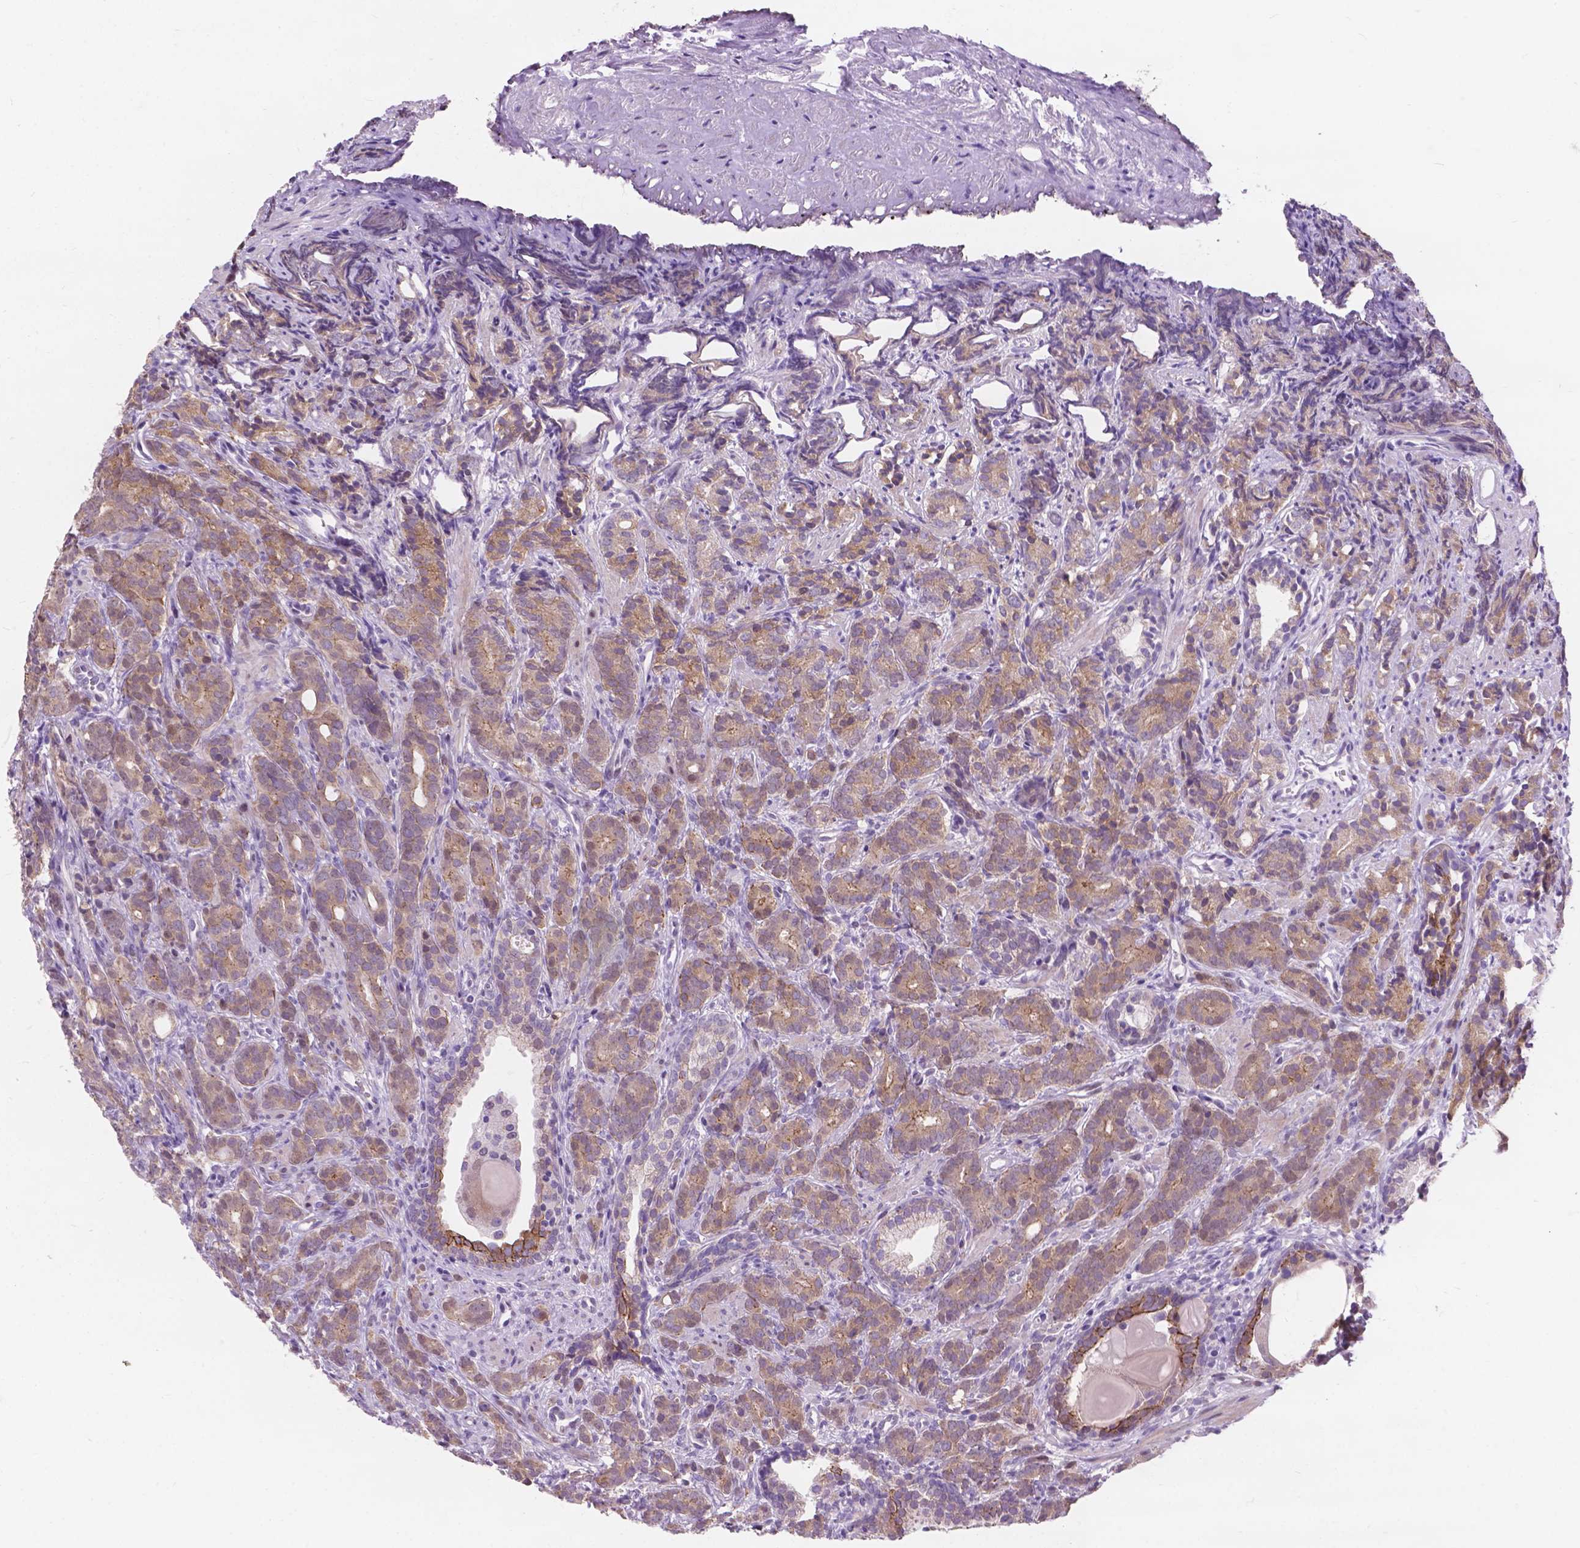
{"staining": {"intensity": "weak", "quantity": ">75%", "location": "cytoplasmic/membranous"}, "tissue": "prostate cancer", "cell_type": "Tumor cells", "image_type": "cancer", "snomed": [{"axis": "morphology", "description": "Adenocarcinoma, High grade"}, {"axis": "topography", "description": "Prostate"}], "caption": "An immunohistochemistry (IHC) micrograph of neoplastic tissue is shown. Protein staining in brown highlights weak cytoplasmic/membranous positivity in prostate cancer (adenocarcinoma (high-grade)) within tumor cells.", "gene": "MYH14", "patient": {"sex": "male", "age": 84}}